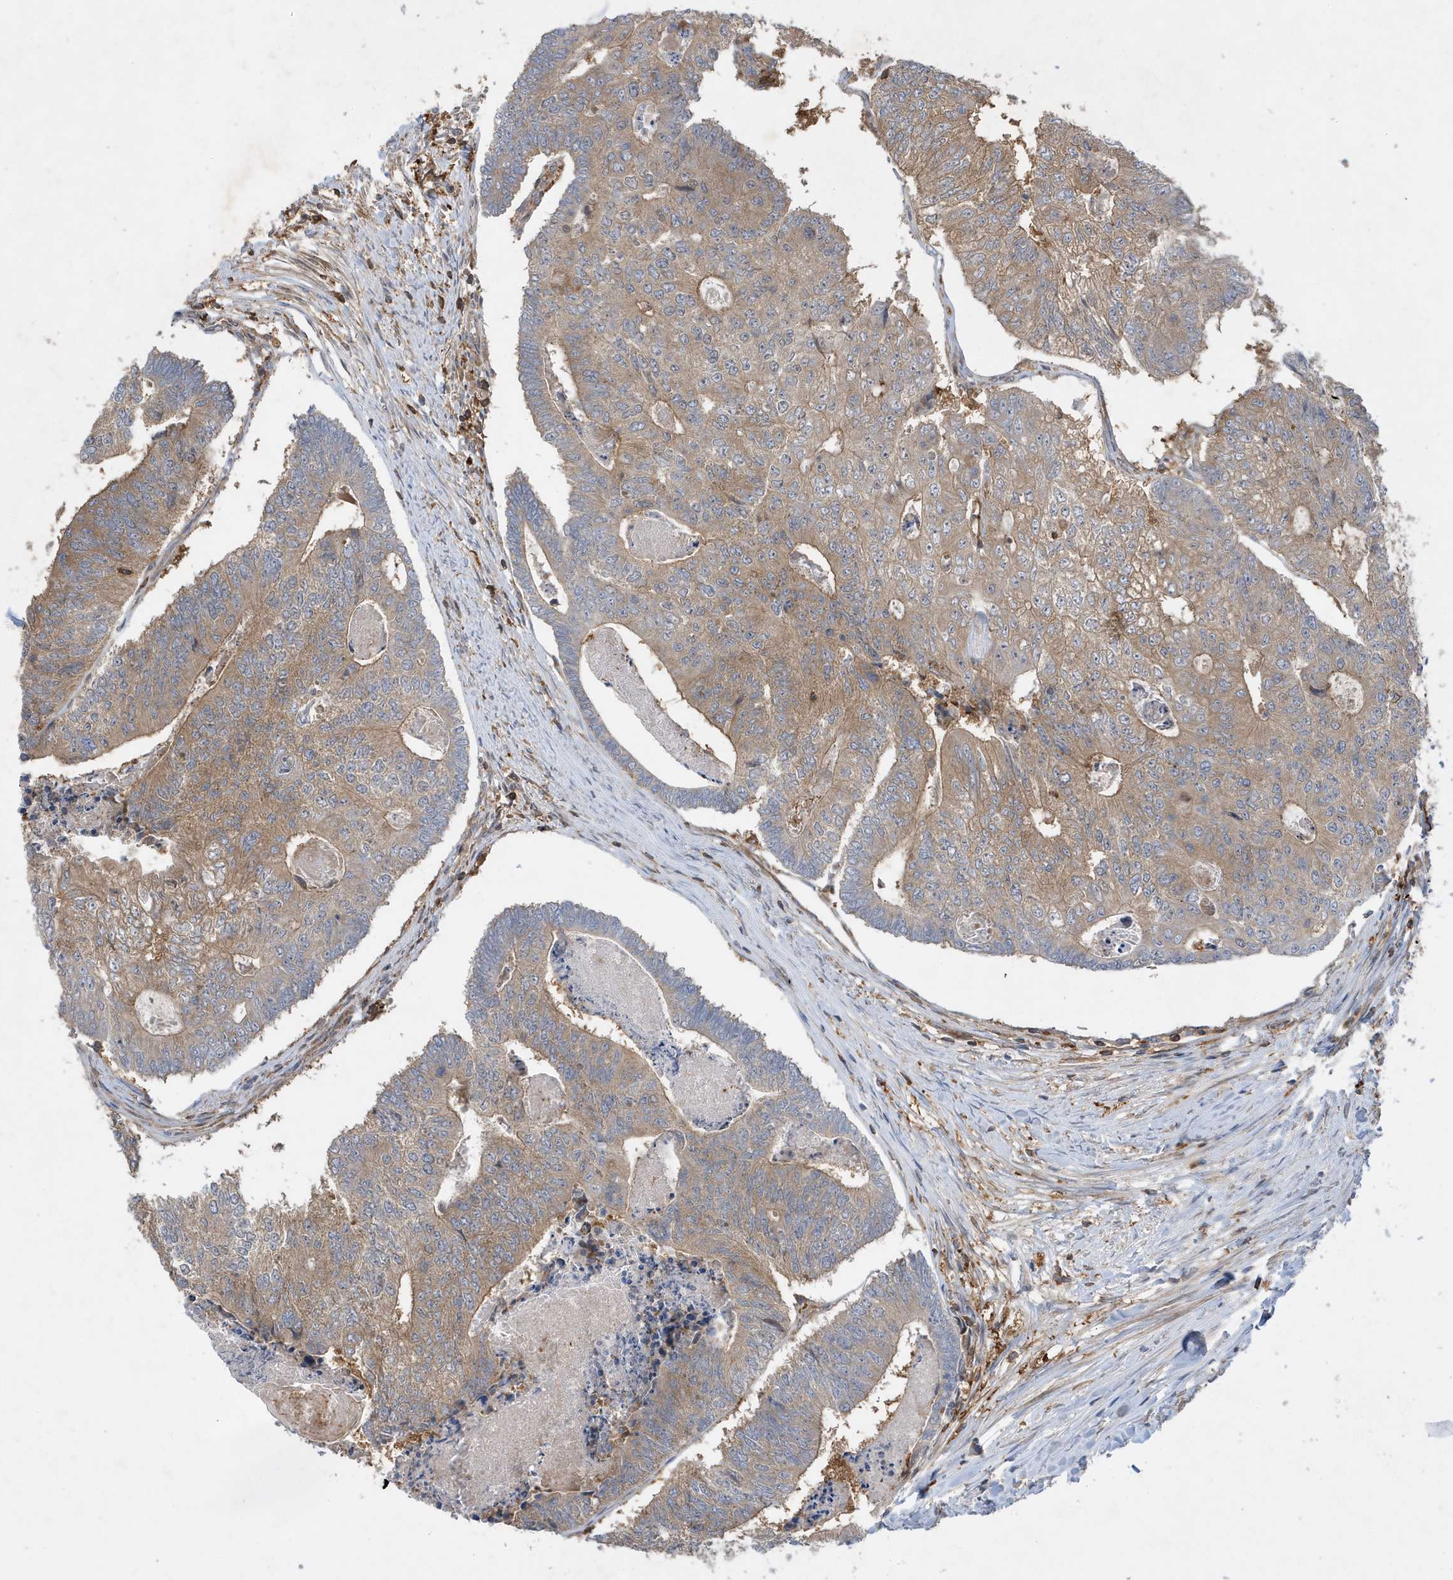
{"staining": {"intensity": "moderate", "quantity": ">75%", "location": "cytoplasmic/membranous"}, "tissue": "colorectal cancer", "cell_type": "Tumor cells", "image_type": "cancer", "snomed": [{"axis": "morphology", "description": "Adenocarcinoma, NOS"}, {"axis": "topography", "description": "Colon"}], "caption": "Colorectal cancer tissue shows moderate cytoplasmic/membranous positivity in approximately >75% of tumor cells", "gene": "LAPTM4A", "patient": {"sex": "female", "age": 67}}